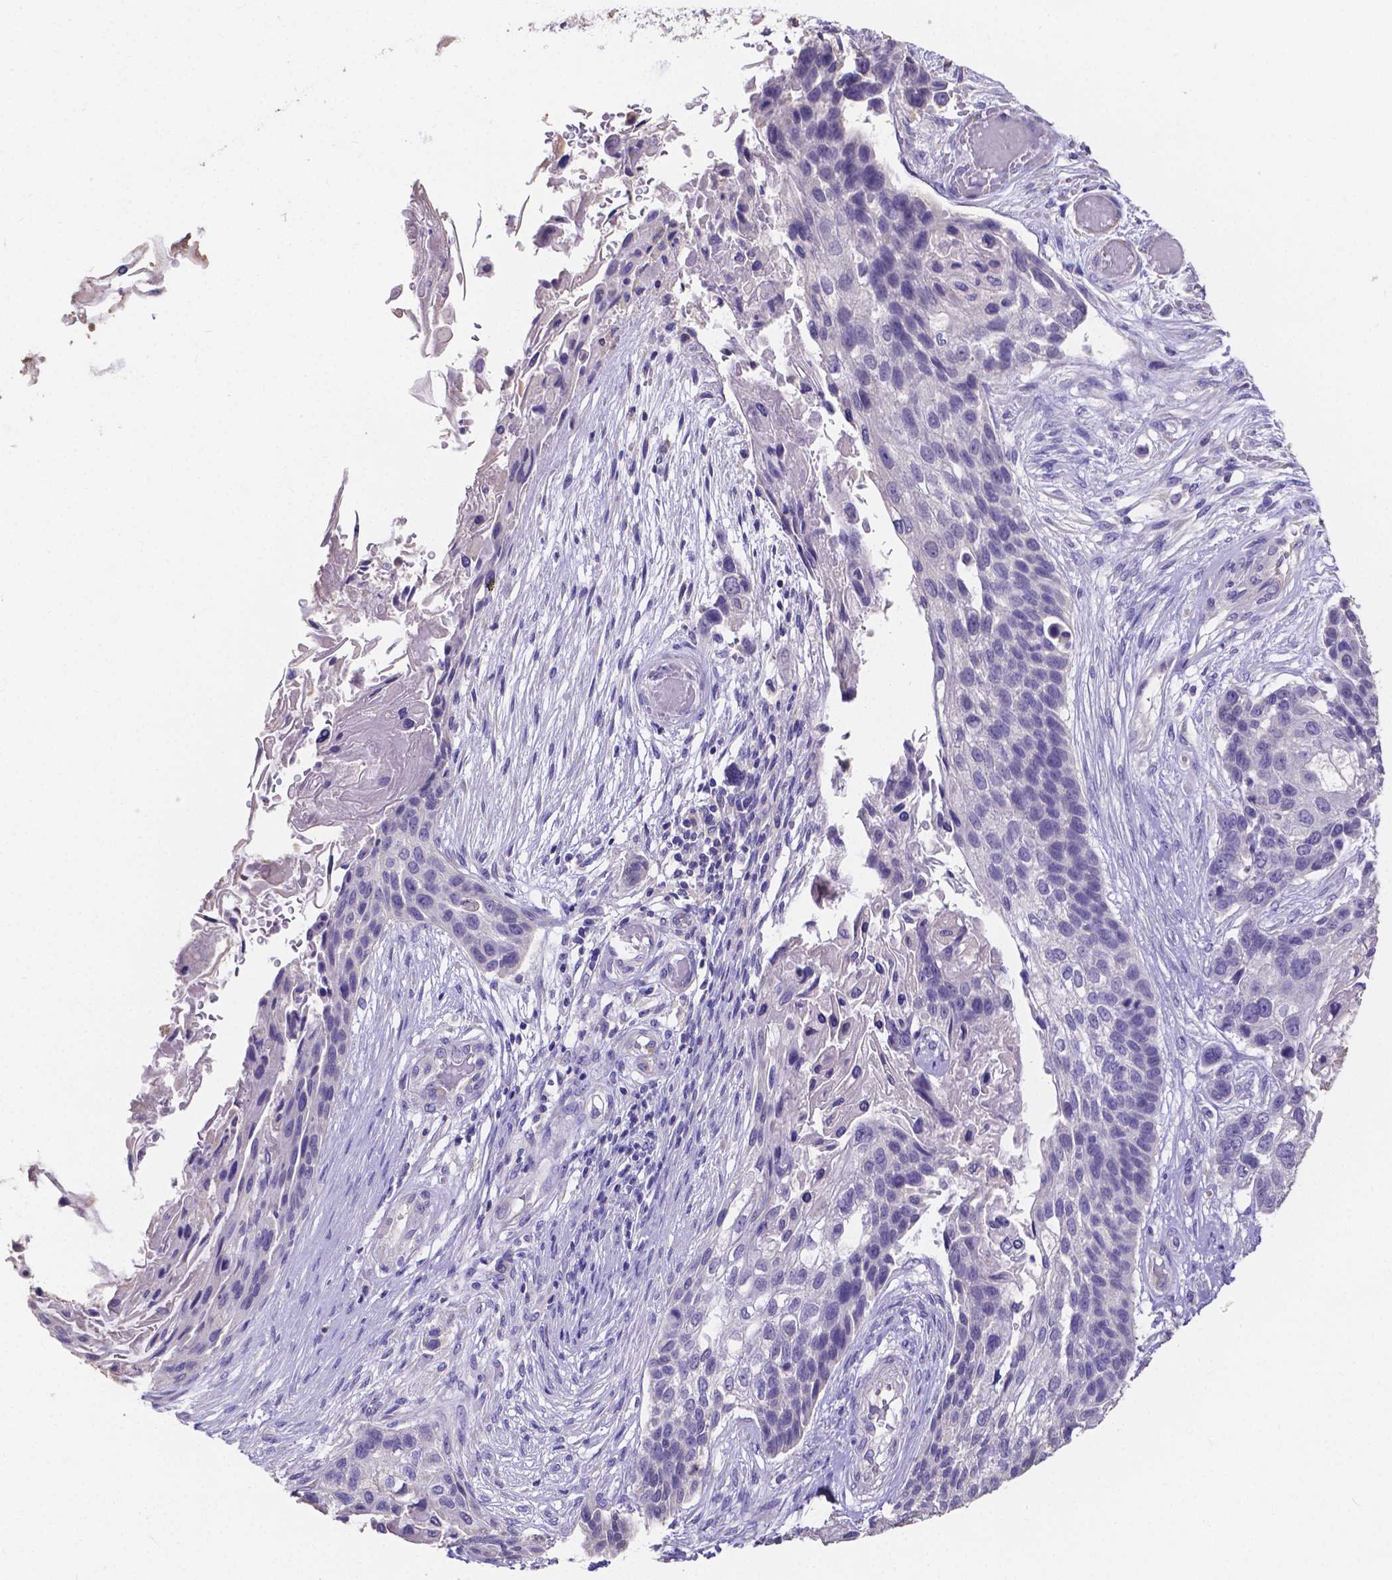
{"staining": {"intensity": "negative", "quantity": "none", "location": "none"}, "tissue": "lung cancer", "cell_type": "Tumor cells", "image_type": "cancer", "snomed": [{"axis": "morphology", "description": "Squamous cell carcinoma, NOS"}, {"axis": "topography", "description": "Lung"}], "caption": "Tumor cells show no significant protein expression in lung cancer.", "gene": "ATP6V1D", "patient": {"sex": "male", "age": 69}}